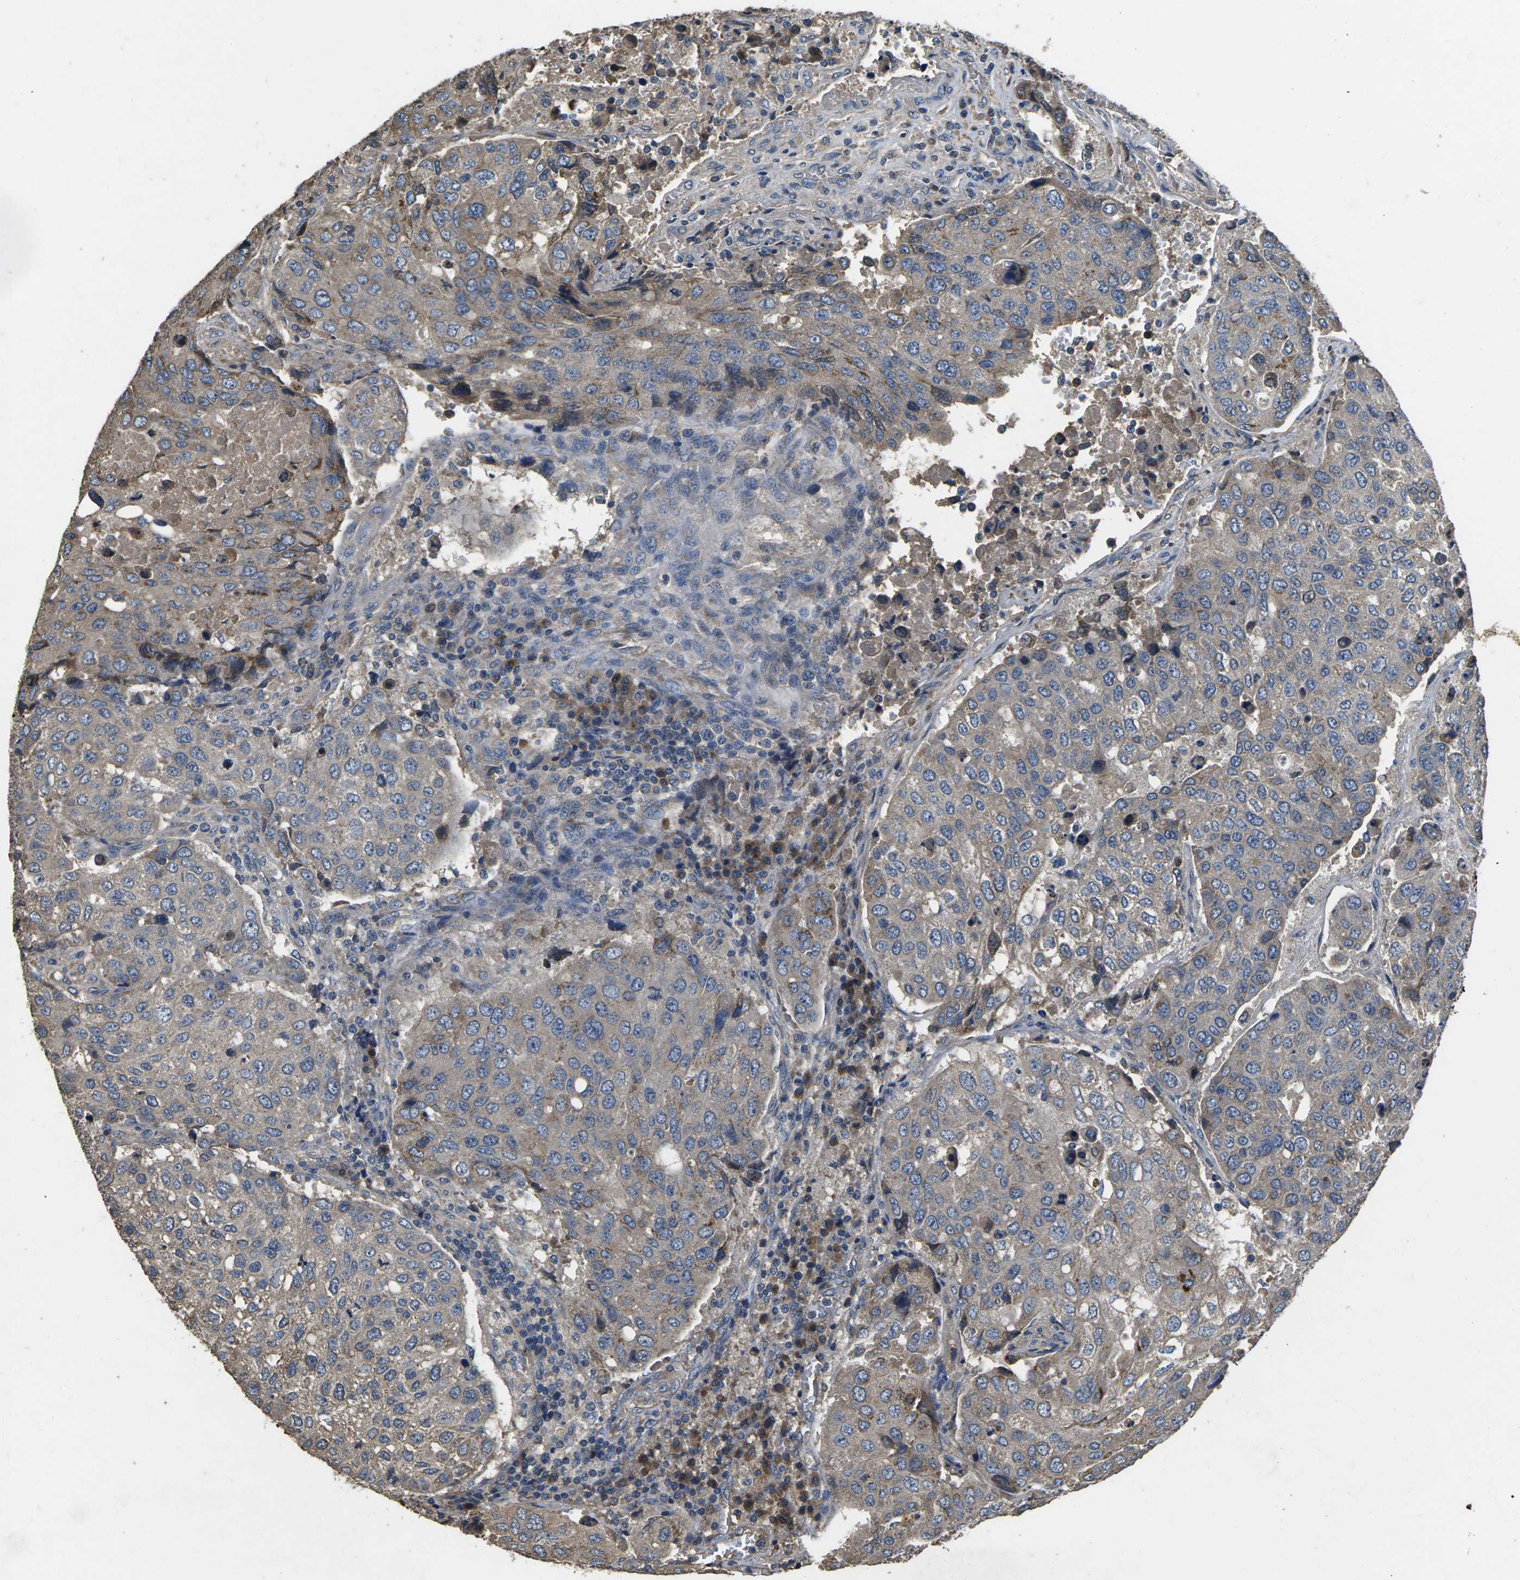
{"staining": {"intensity": "weak", "quantity": "<25%", "location": "cytoplasmic/membranous"}, "tissue": "urothelial cancer", "cell_type": "Tumor cells", "image_type": "cancer", "snomed": [{"axis": "morphology", "description": "Urothelial carcinoma, High grade"}, {"axis": "topography", "description": "Lymph node"}, {"axis": "topography", "description": "Urinary bladder"}], "caption": "This is an immunohistochemistry micrograph of urothelial cancer. There is no expression in tumor cells.", "gene": "B4GAT1", "patient": {"sex": "male", "age": 51}}